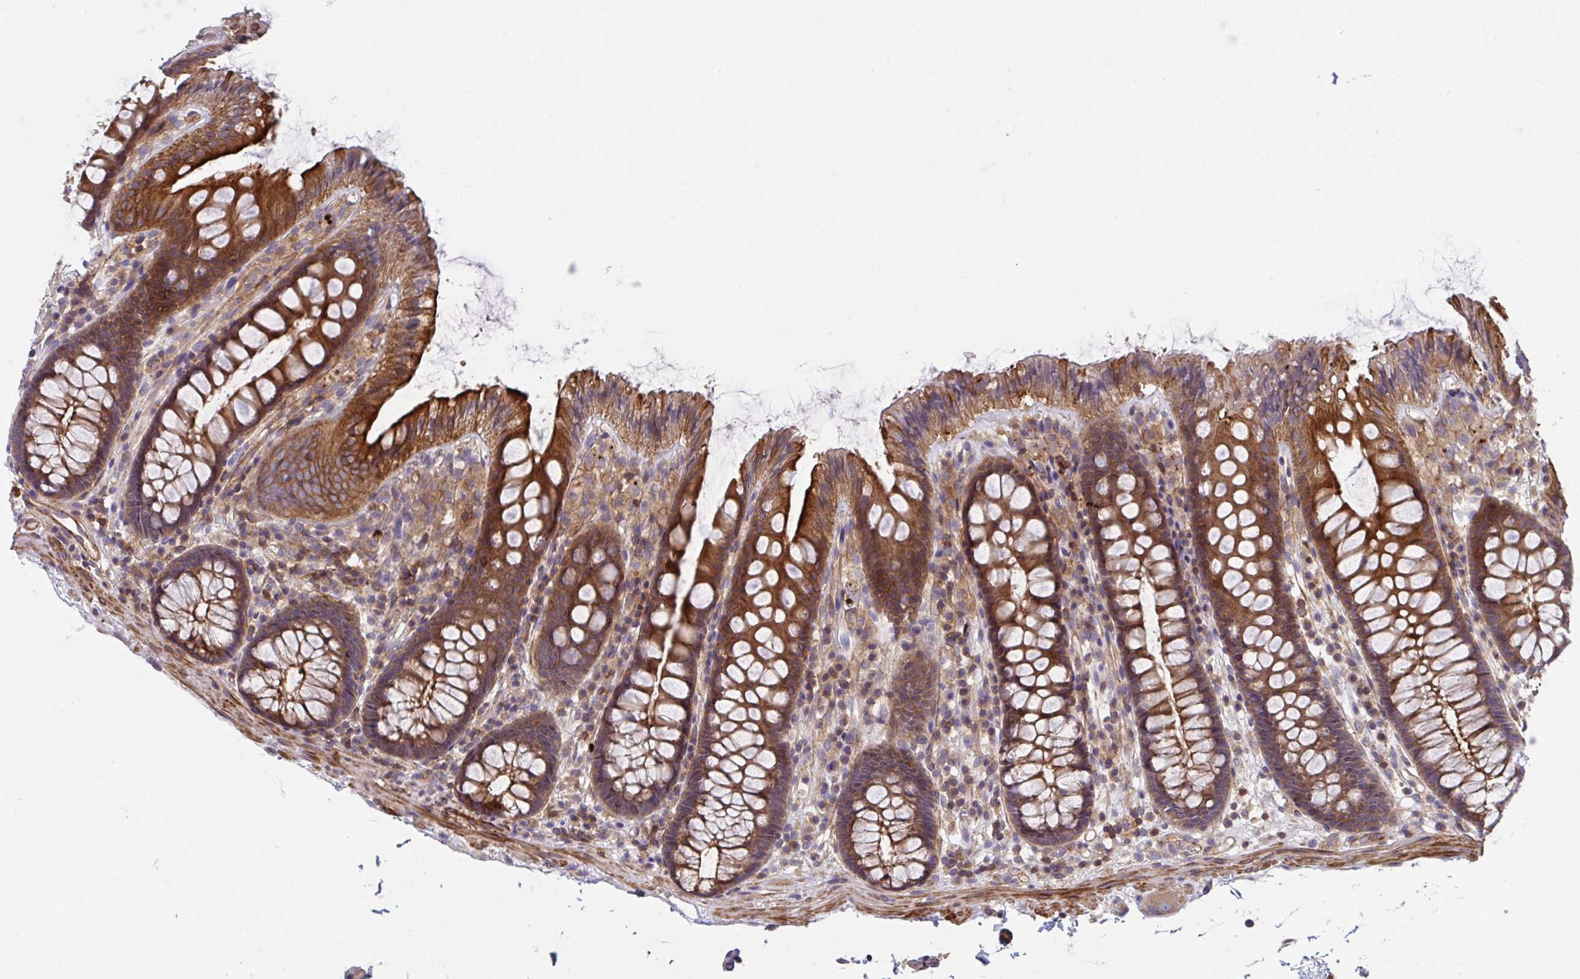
{"staining": {"intensity": "negative", "quantity": "none", "location": "none"}, "tissue": "colon", "cell_type": "Endothelial cells", "image_type": "normal", "snomed": [{"axis": "morphology", "description": "Normal tissue, NOS"}, {"axis": "topography", "description": "Colon"}], "caption": "The micrograph exhibits no significant positivity in endothelial cells of colon. (Brightfield microscopy of DAB immunohistochemistry at high magnification).", "gene": "TANK", "patient": {"sex": "male", "age": 84}}